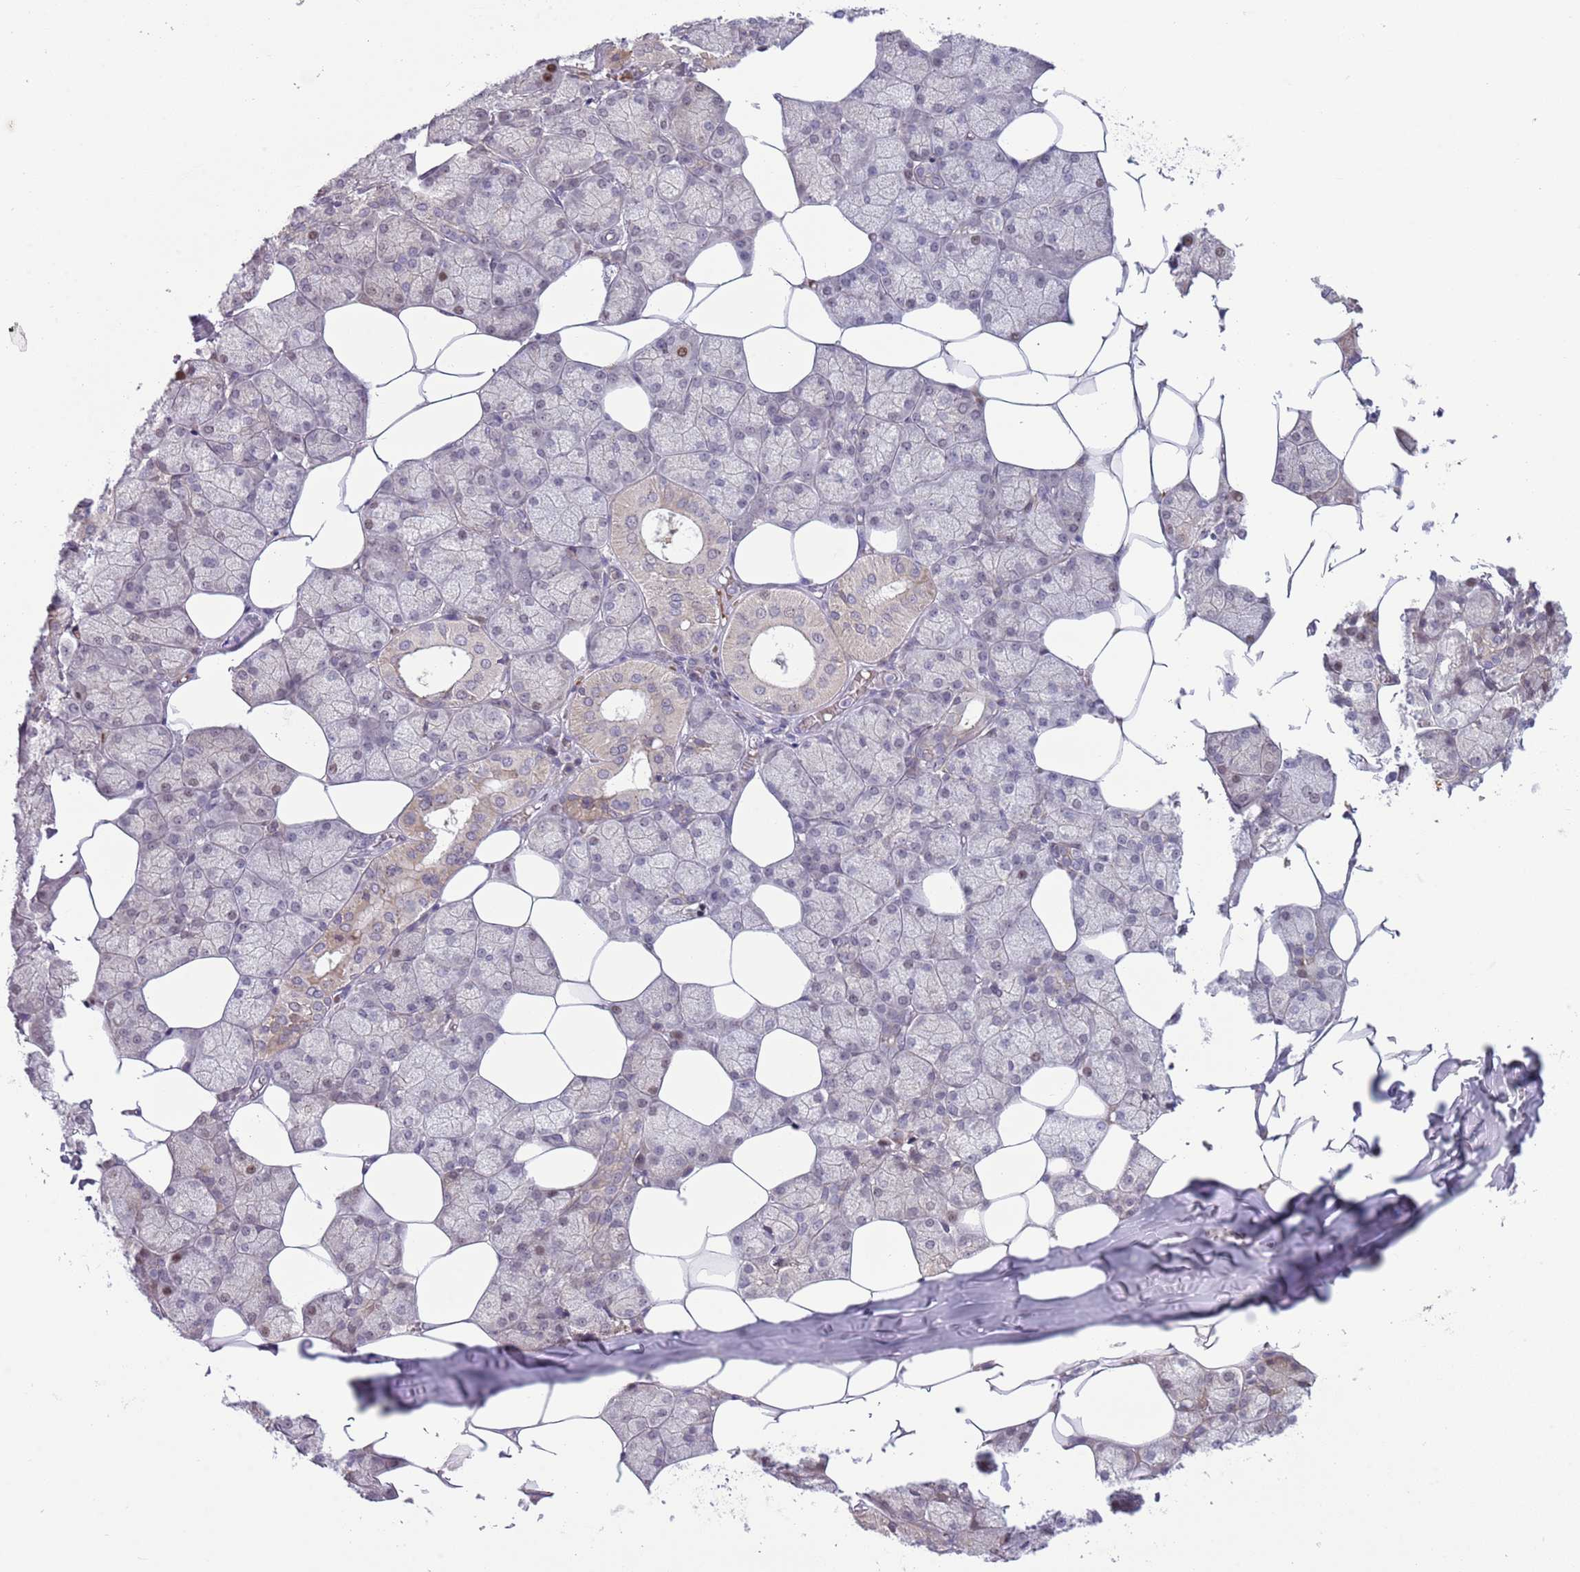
{"staining": {"intensity": "weak", "quantity": "25%-75%", "location": "cytoplasmic/membranous,nuclear"}, "tissue": "salivary gland", "cell_type": "Glandular cells", "image_type": "normal", "snomed": [{"axis": "morphology", "description": "Normal tissue, NOS"}, {"axis": "topography", "description": "Salivary gland"}], "caption": "A micrograph showing weak cytoplasmic/membranous,nuclear expression in approximately 25%-75% of glandular cells in normal salivary gland, as visualized by brown immunohistochemical staining.", "gene": "TM2D1", "patient": {"sex": "male", "age": 62}}